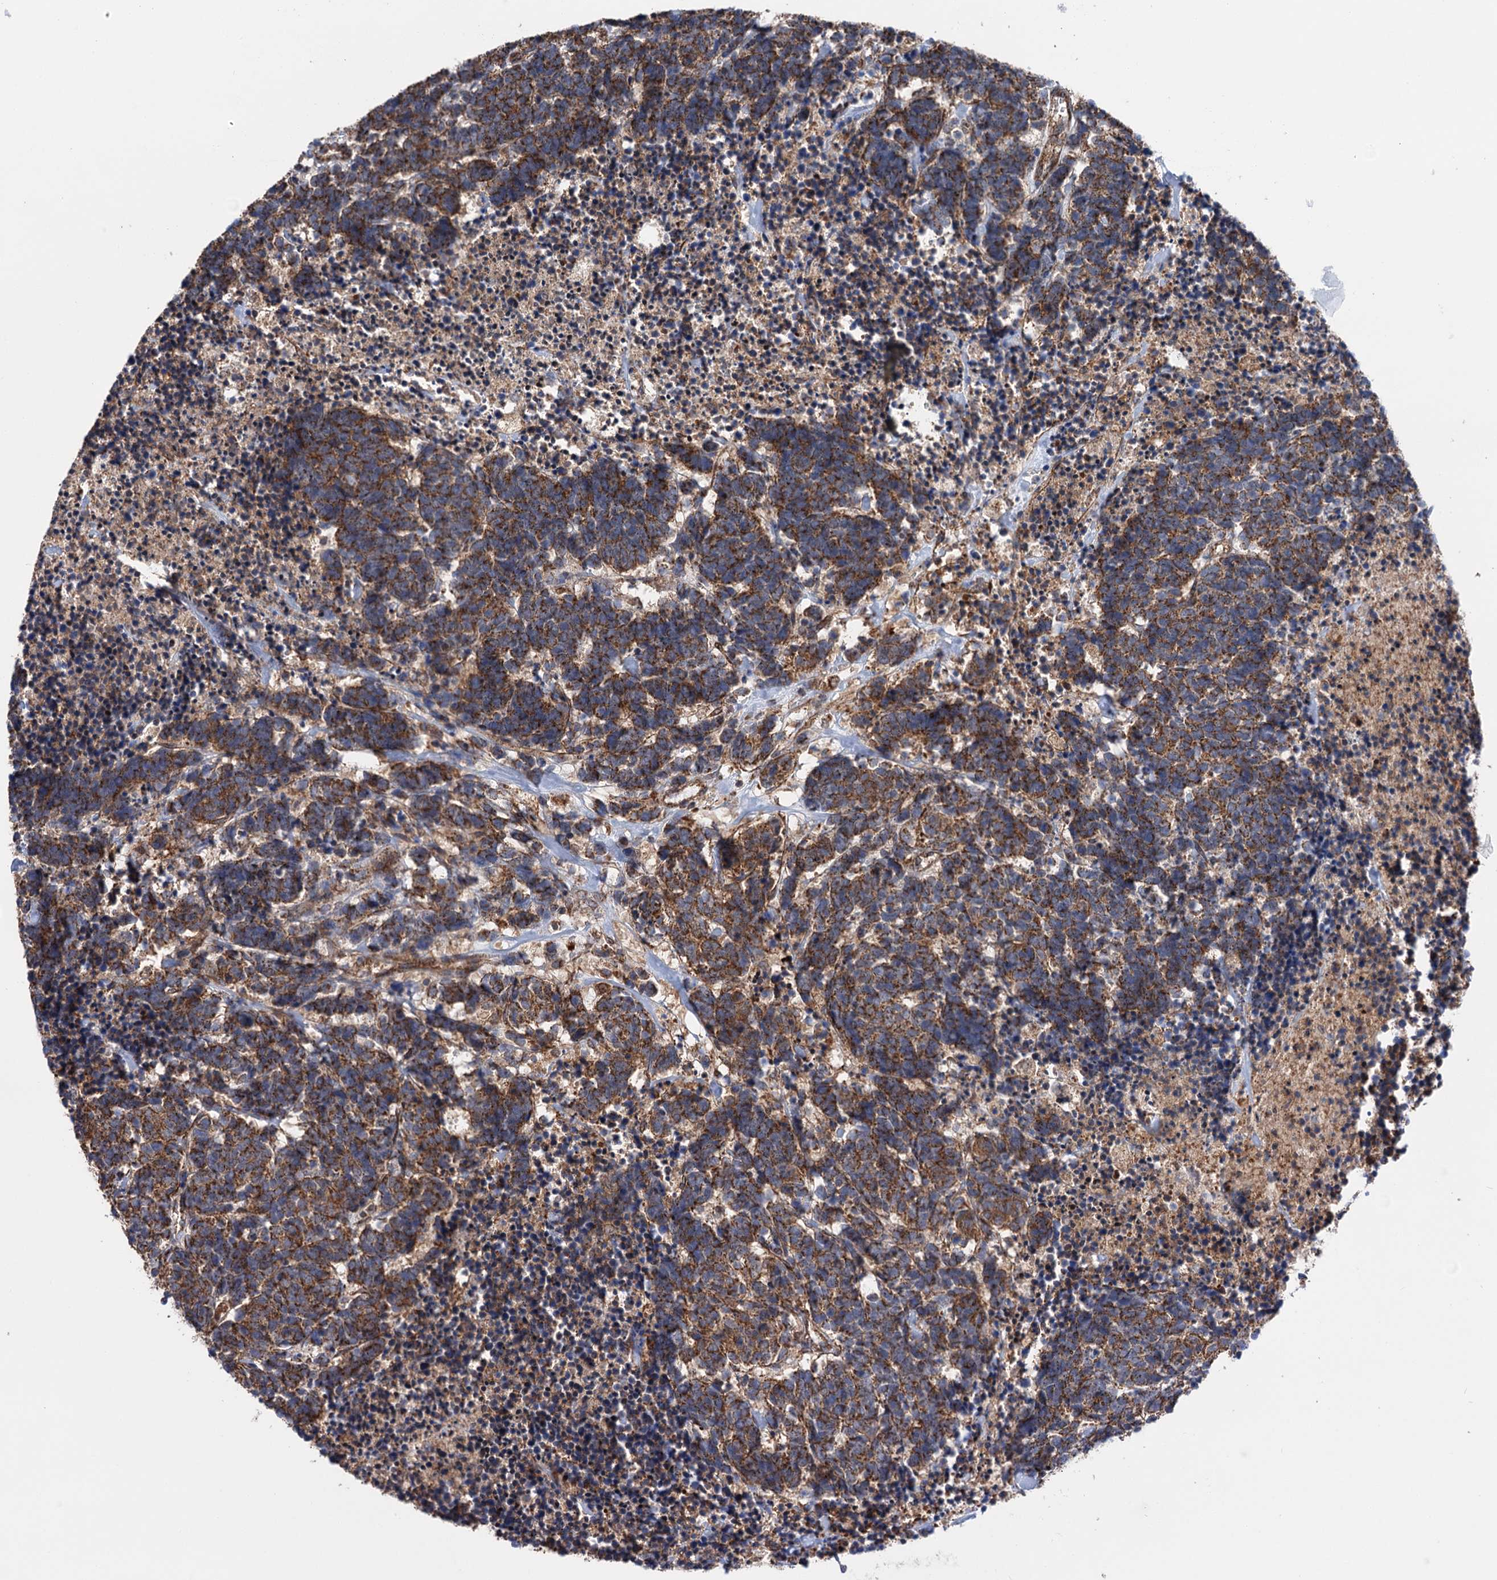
{"staining": {"intensity": "moderate", "quantity": ">75%", "location": "cytoplasmic/membranous"}, "tissue": "carcinoid", "cell_type": "Tumor cells", "image_type": "cancer", "snomed": [{"axis": "morphology", "description": "Carcinoma, NOS"}, {"axis": "morphology", "description": "Carcinoid, malignant, NOS"}, {"axis": "topography", "description": "Urinary bladder"}], "caption": "Protein staining reveals moderate cytoplasmic/membranous positivity in about >75% of tumor cells in carcinoma.", "gene": "SUCLA2", "patient": {"sex": "male", "age": 57}}